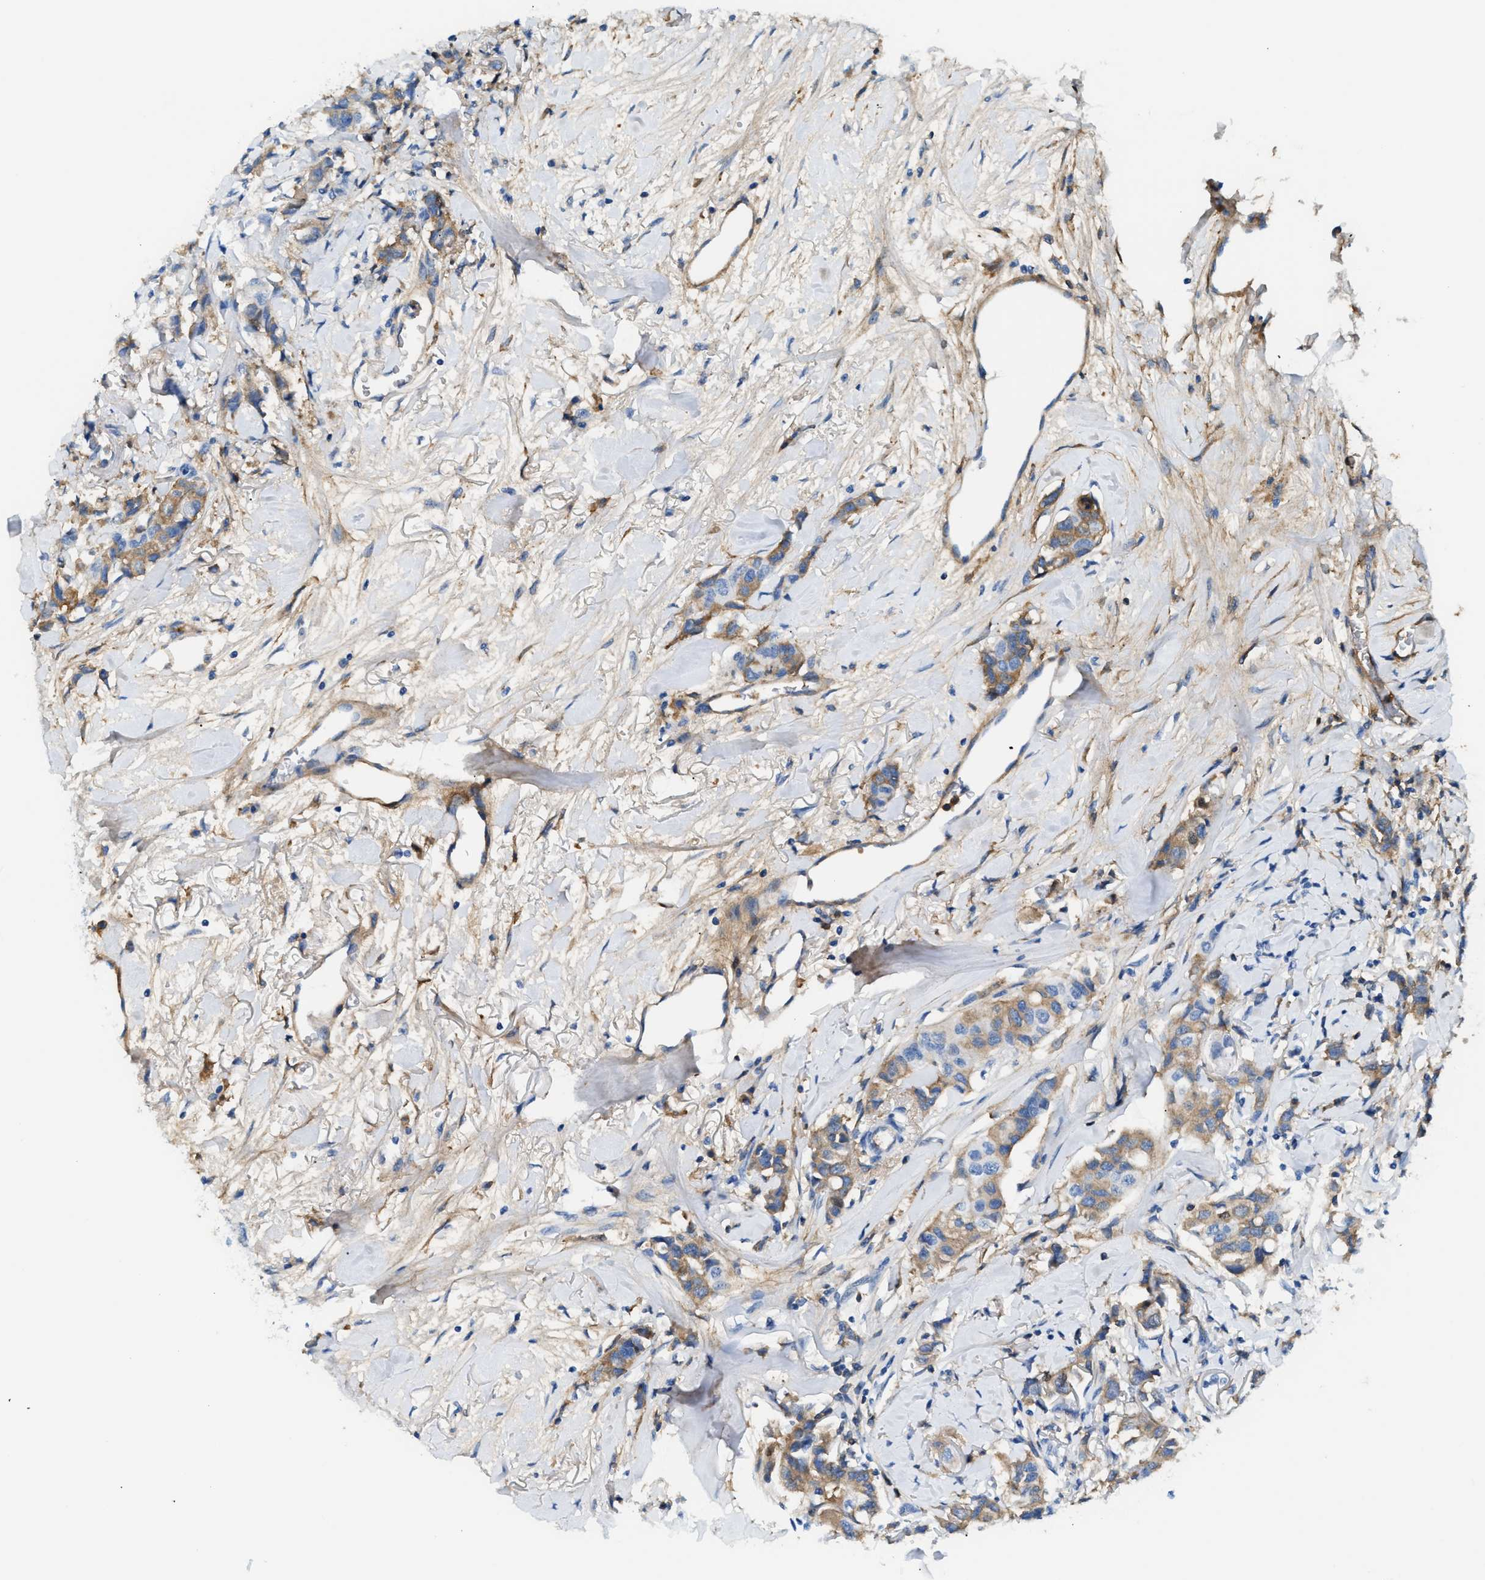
{"staining": {"intensity": "moderate", "quantity": "25%-75%", "location": "cytoplasmic/membranous"}, "tissue": "breast cancer", "cell_type": "Tumor cells", "image_type": "cancer", "snomed": [{"axis": "morphology", "description": "Duct carcinoma"}, {"axis": "topography", "description": "Breast"}], "caption": "A brown stain labels moderate cytoplasmic/membranous positivity of a protein in breast cancer tumor cells.", "gene": "CFI", "patient": {"sex": "female", "age": 80}}